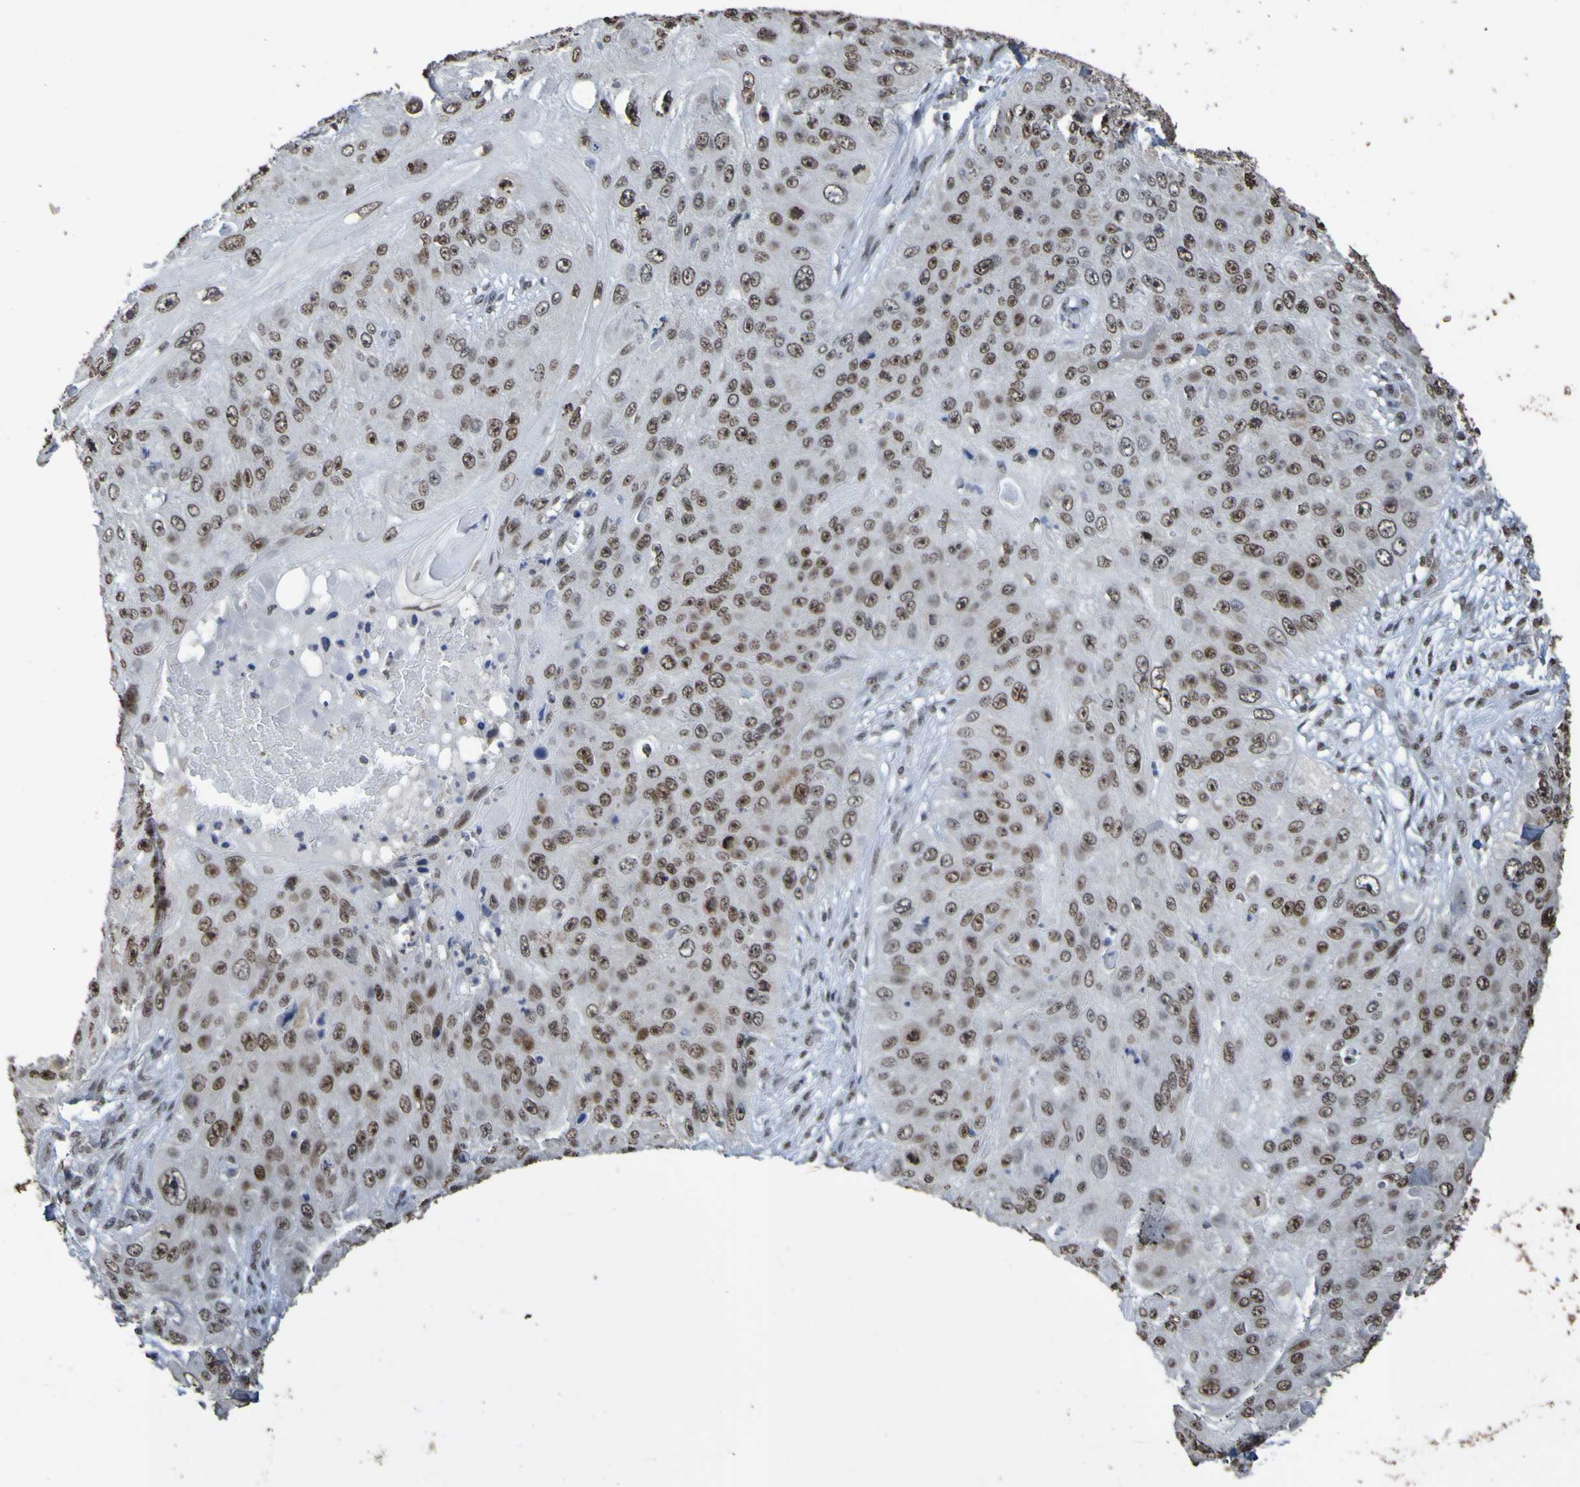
{"staining": {"intensity": "moderate", "quantity": ">75%", "location": "nuclear"}, "tissue": "skin cancer", "cell_type": "Tumor cells", "image_type": "cancer", "snomed": [{"axis": "morphology", "description": "Squamous cell carcinoma, NOS"}, {"axis": "topography", "description": "Skin"}], "caption": "Moderate nuclear positivity for a protein is identified in about >75% of tumor cells of skin cancer using immunohistochemistry.", "gene": "ALKBH2", "patient": {"sex": "female", "age": 80}}